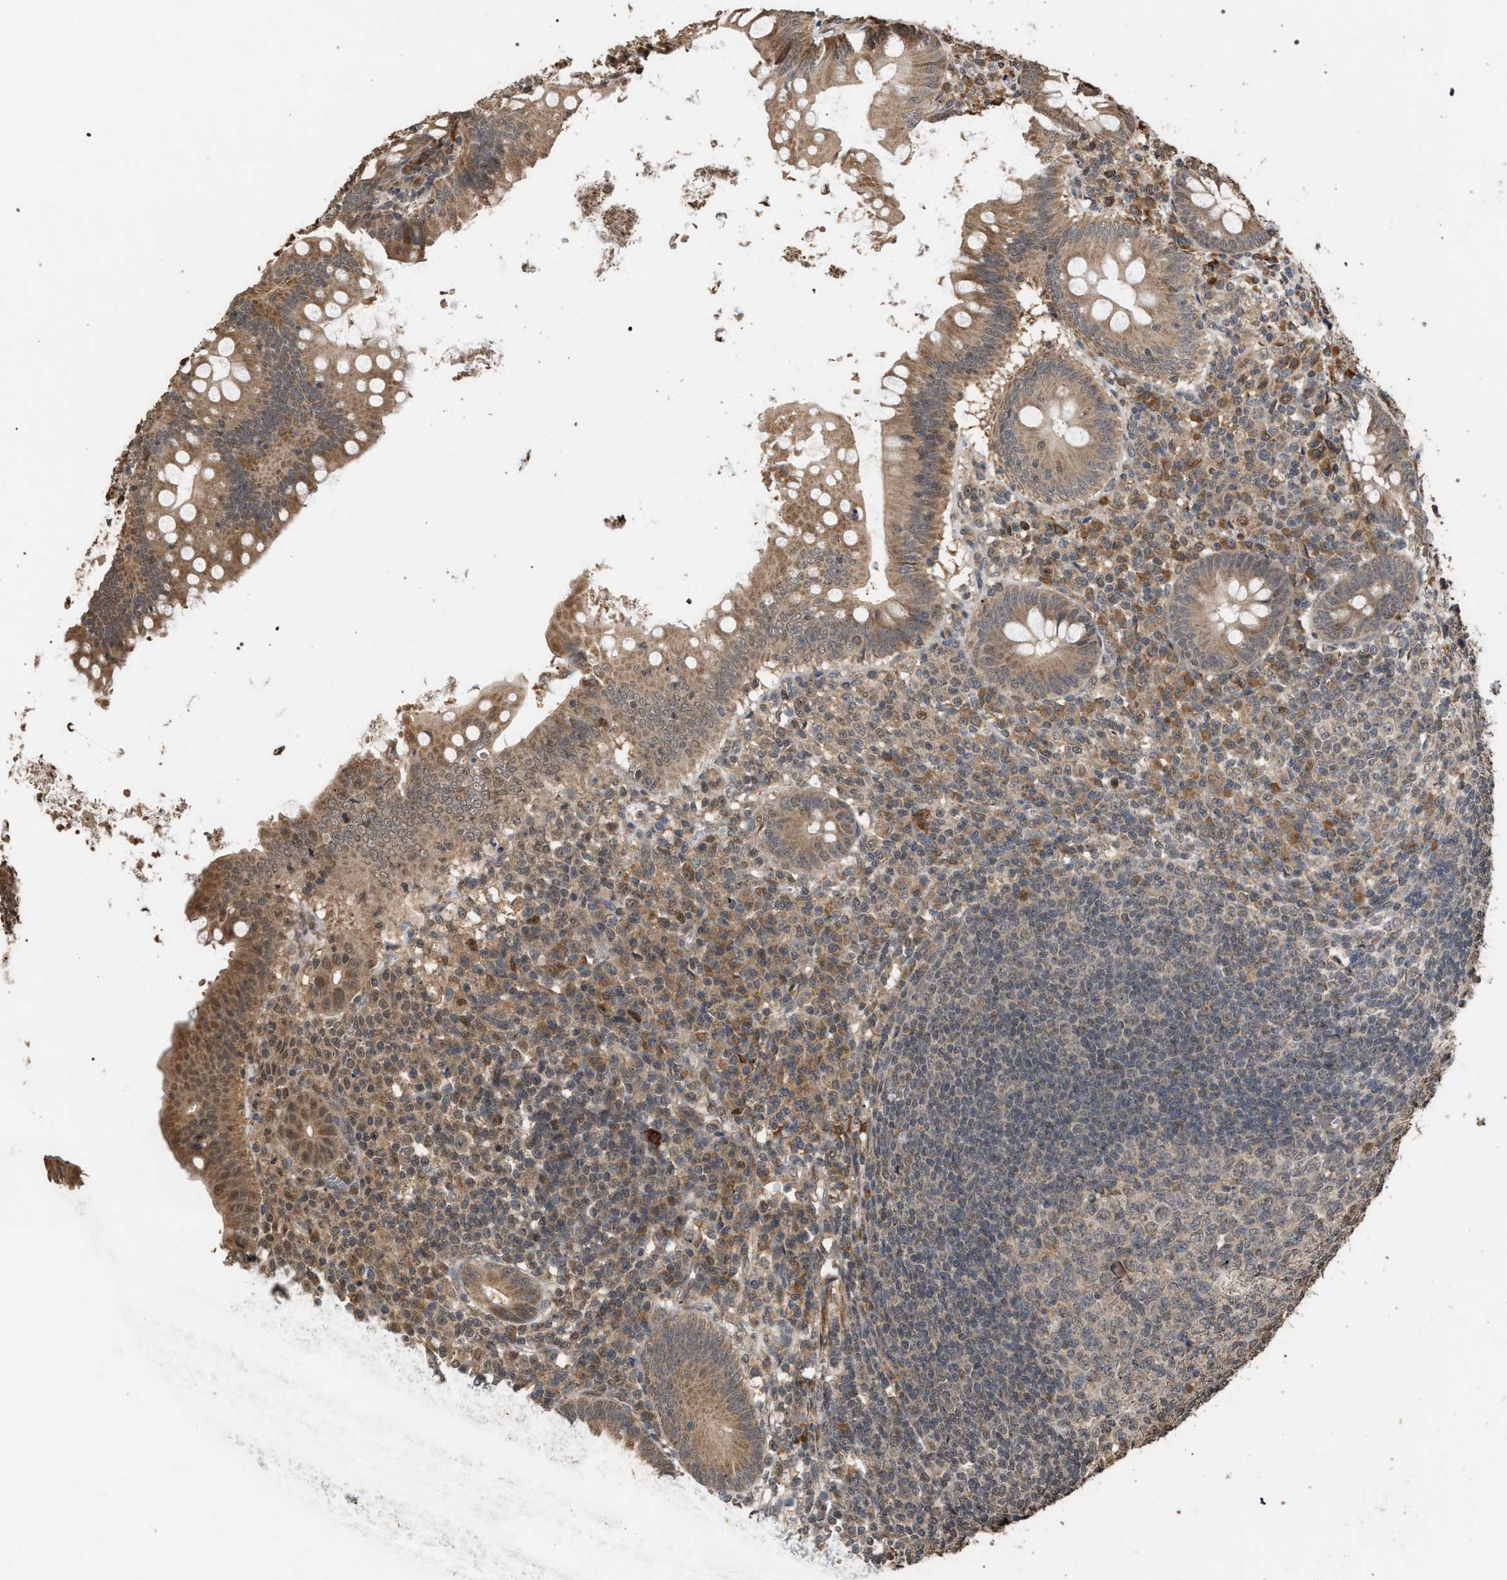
{"staining": {"intensity": "moderate", "quantity": ">75%", "location": "cytoplasmic/membranous"}, "tissue": "appendix", "cell_type": "Glandular cells", "image_type": "normal", "snomed": [{"axis": "morphology", "description": "Normal tissue, NOS"}, {"axis": "topography", "description": "Appendix"}], "caption": "Immunohistochemical staining of benign human appendix demonstrates medium levels of moderate cytoplasmic/membranous staining in about >75% of glandular cells.", "gene": "NAA35", "patient": {"sex": "male", "age": 56}}